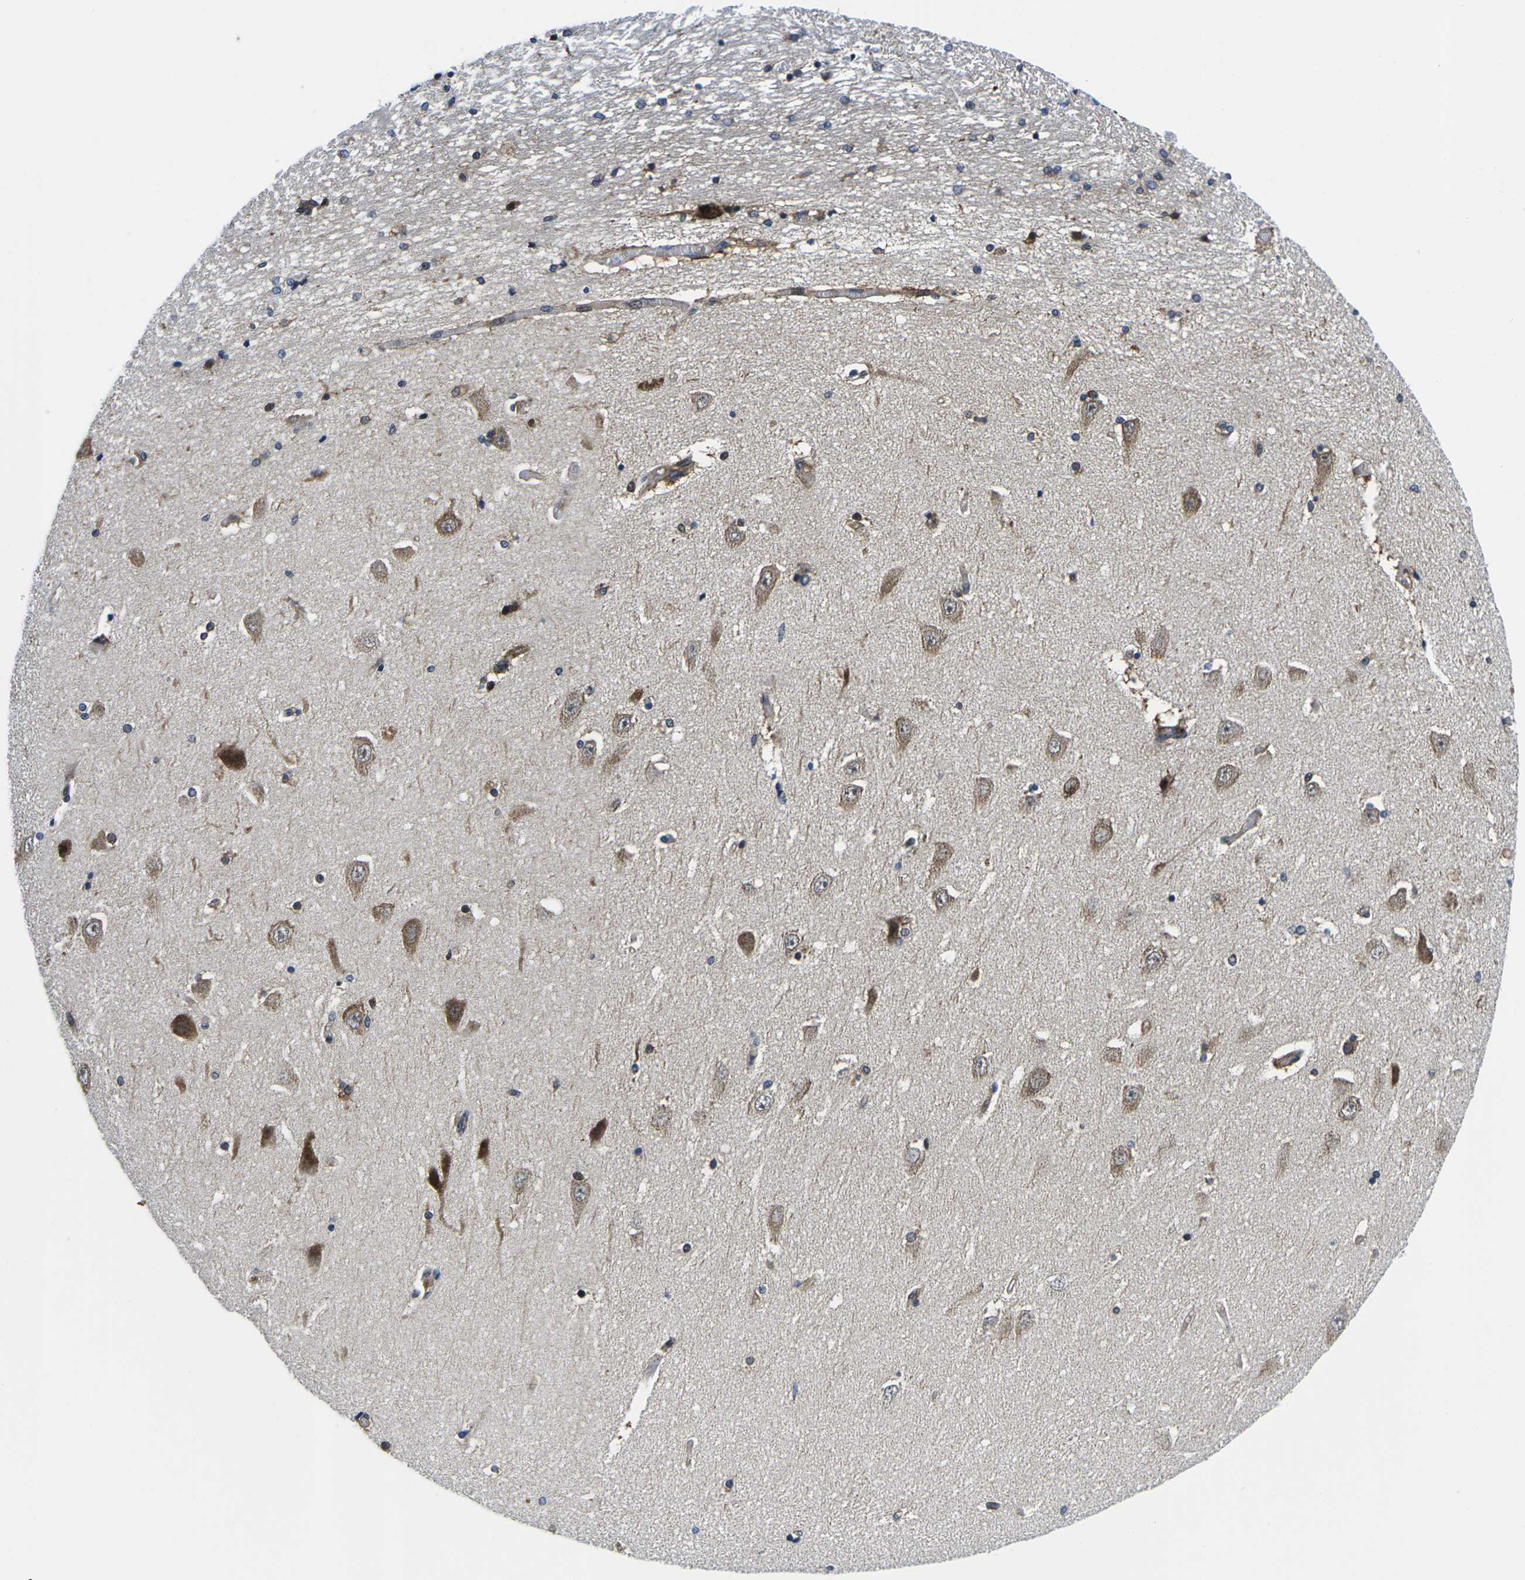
{"staining": {"intensity": "moderate", "quantity": "<25%", "location": "cytoplasmic/membranous"}, "tissue": "hippocampus", "cell_type": "Glial cells", "image_type": "normal", "snomed": [{"axis": "morphology", "description": "Normal tissue, NOS"}, {"axis": "topography", "description": "Hippocampus"}], "caption": "The immunohistochemical stain shows moderate cytoplasmic/membranous expression in glial cells of benign hippocampus. Nuclei are stained in blue.", "gene": "EIF4E", "patient": {"sex": "female", "age": 54}}